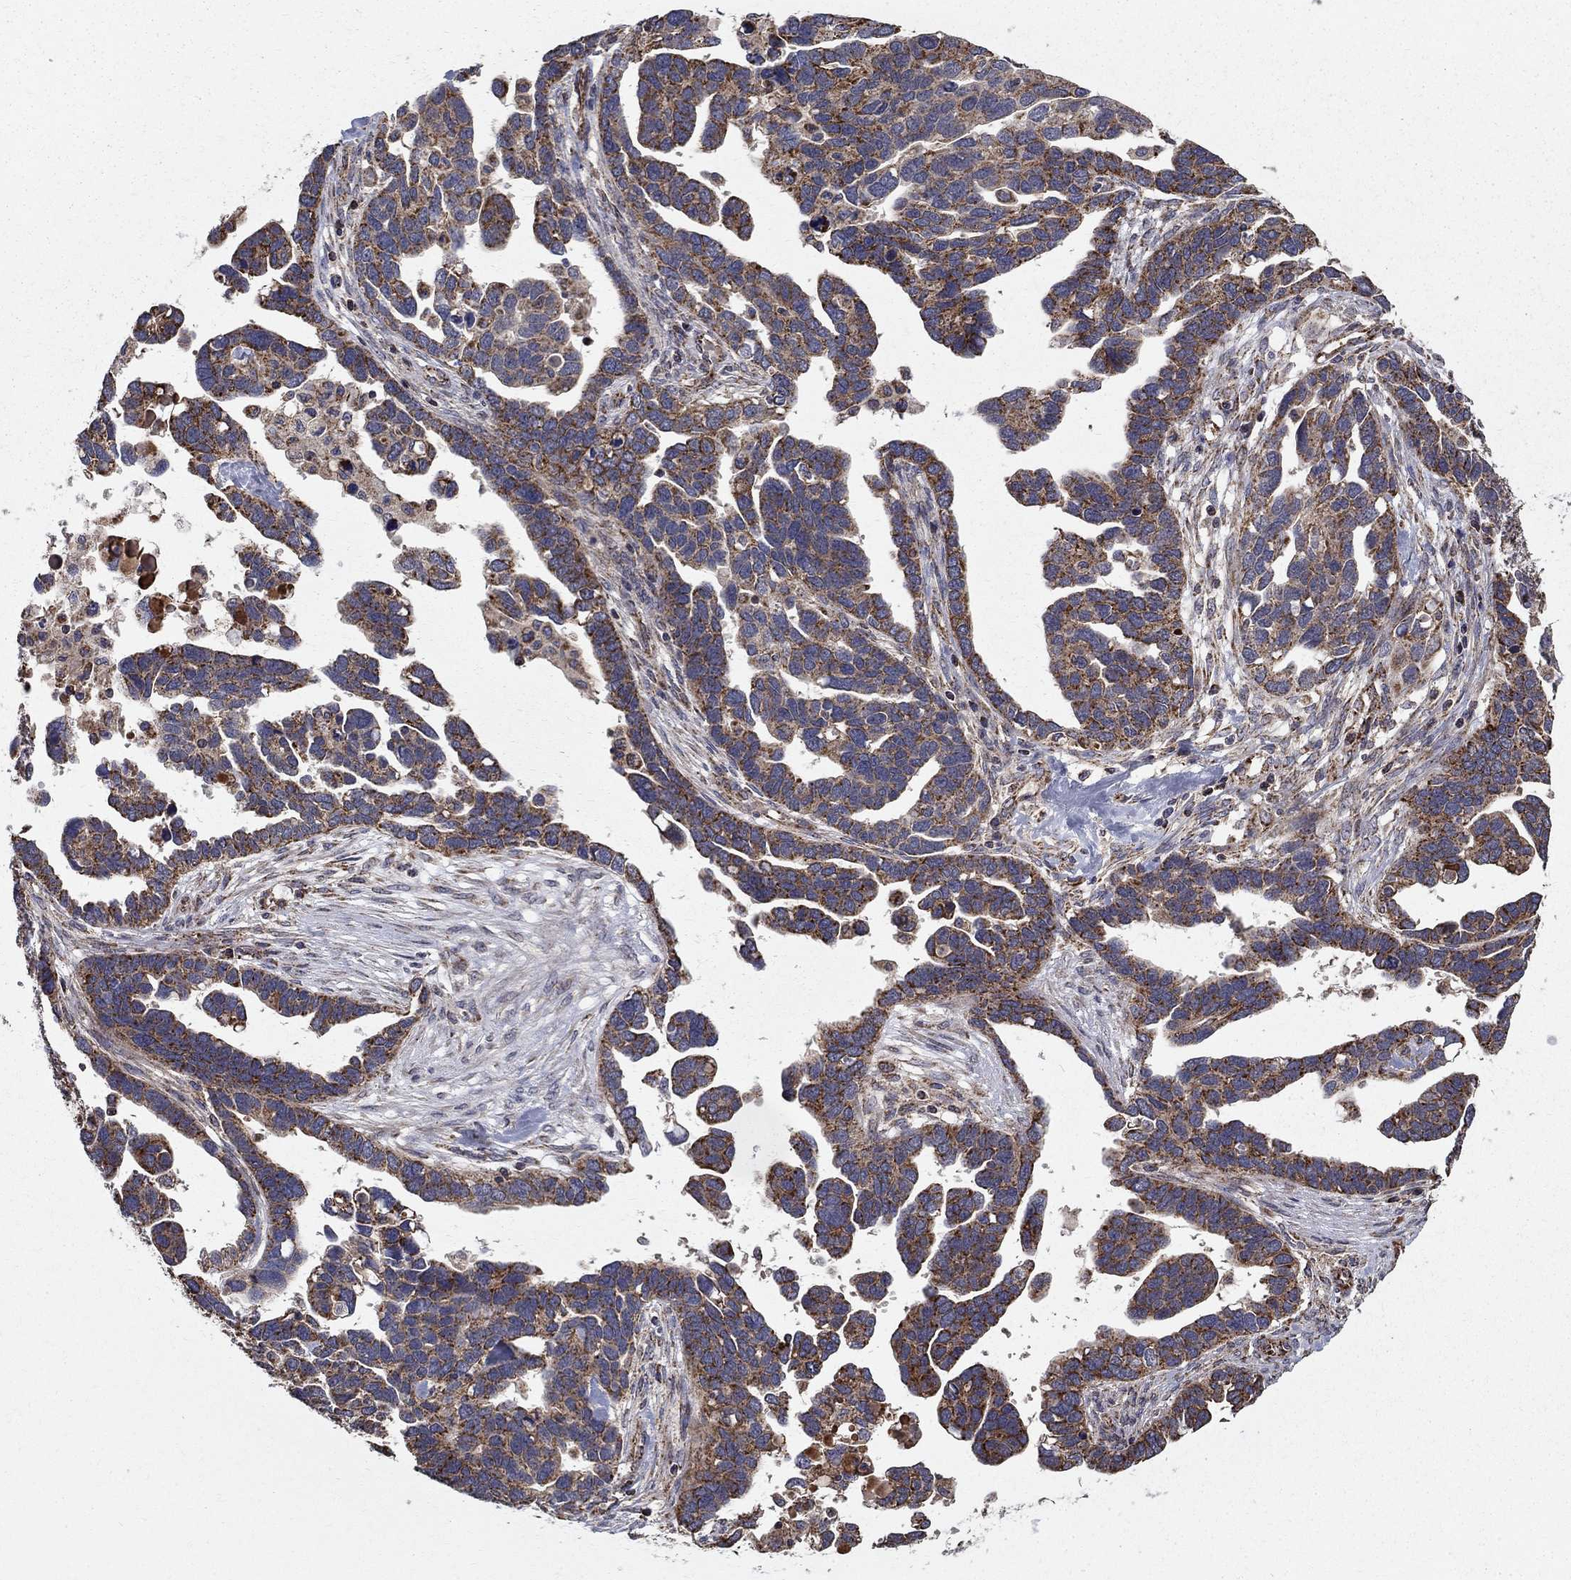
{"staining": {"intensity": "moderate", "quantity": "25%-75%", "location": "cytoplasmic/membranous"}, "tissue": "ovarian cancer", "cell_type": "Tumor cells", "image_type": "cancer", "snomed": [{"axis": "morphology", "description": "Cystadenocarcinoma, serous, NOS"}, {"axis": "topography", "description": "Ovary"}], "caption": "High-power microscopy captured an IHC micrograph of ovarian cancer (serous cystadenocarcinoma), revealing moderate cytoplasmic/membranous expression in approximately 25%-75% of tumor cells. (DAB (3,3'-diaminobenzidine) IHC, brown staining for protein, blue staining for nuclei).", "gene": "NDUFS8", "patient": {"sex": "female", "age": 54}}